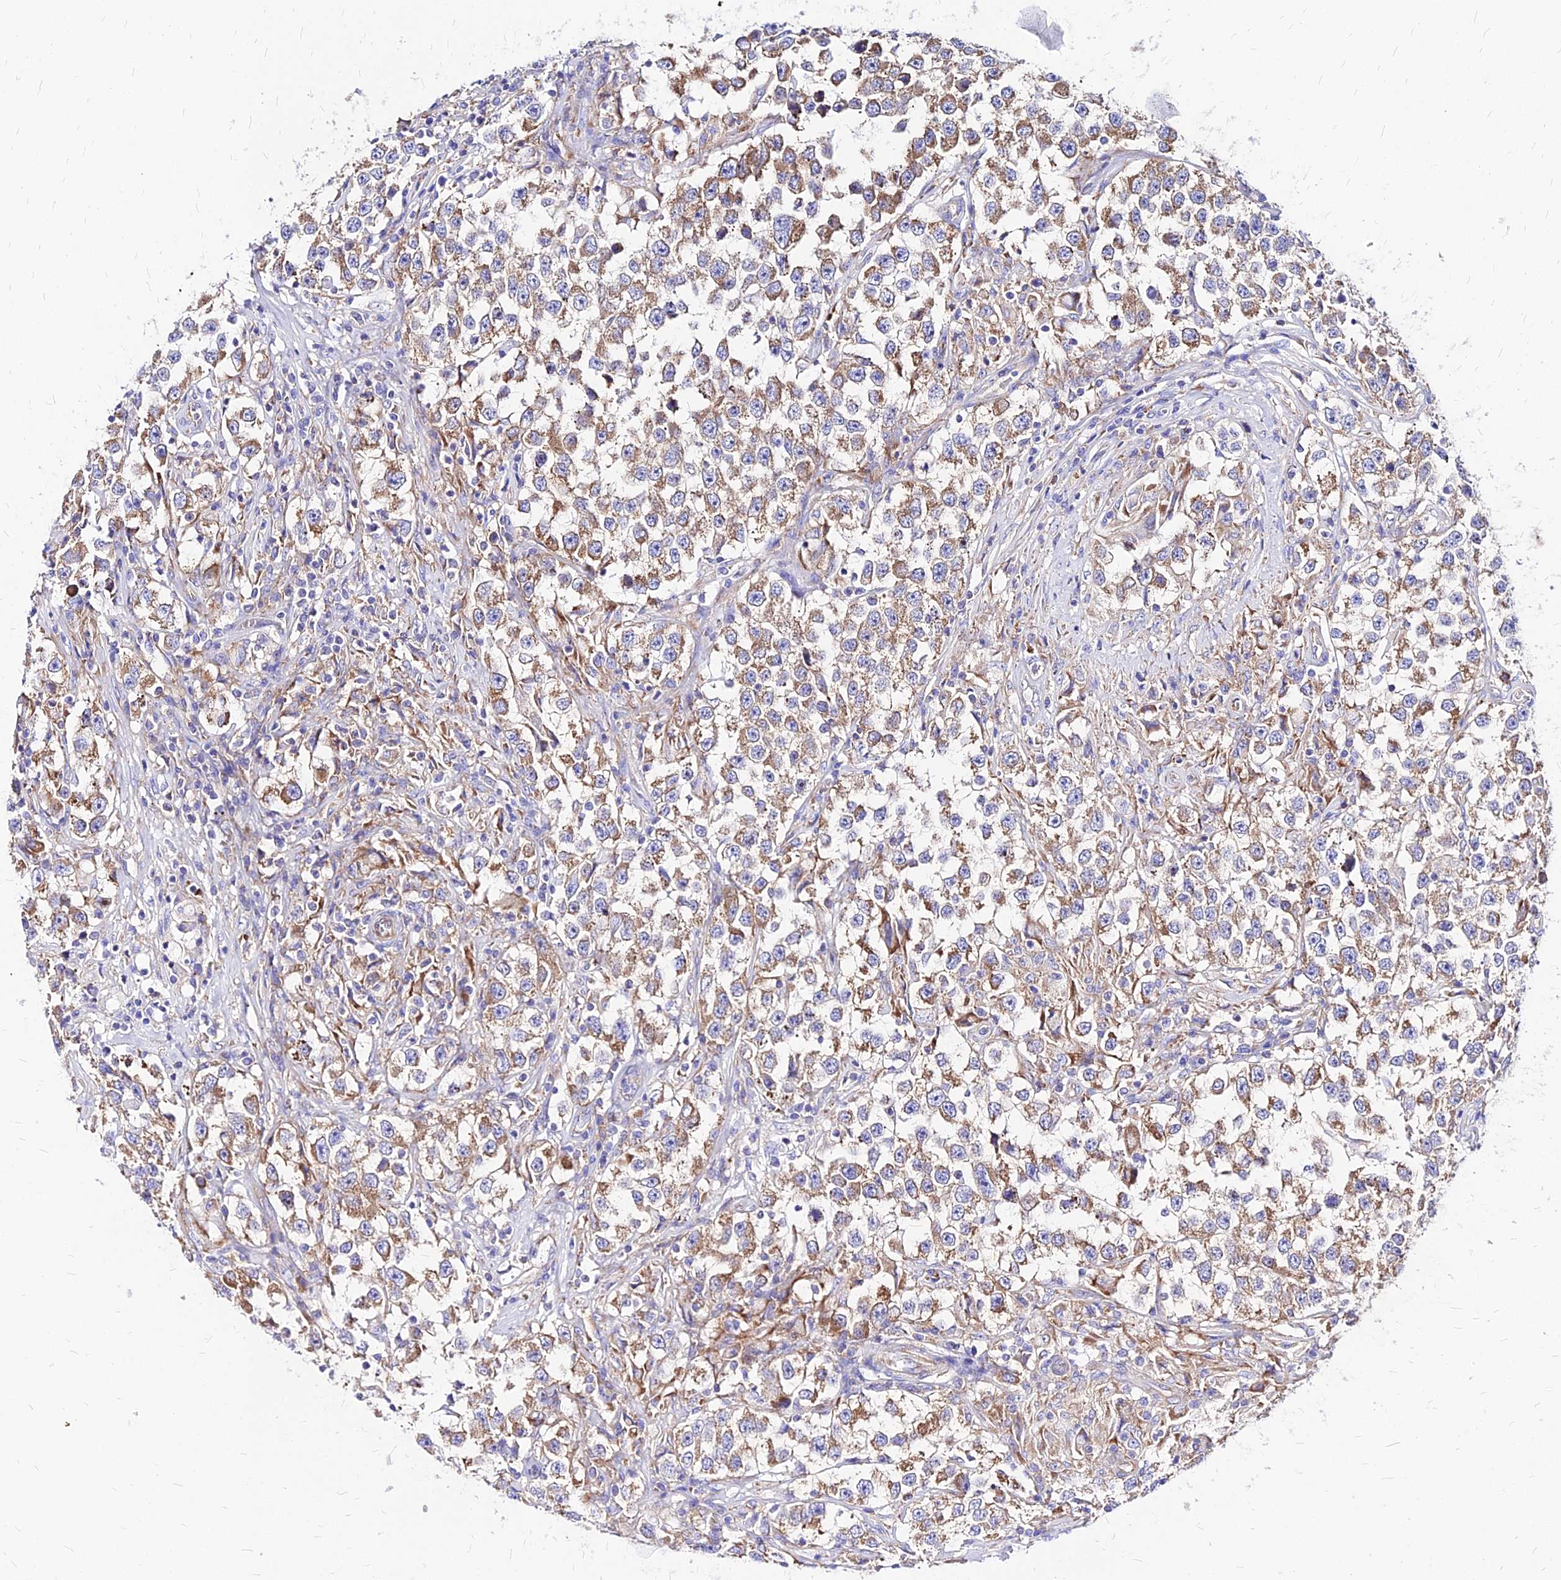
{"staining": {"intensity": "moderate", "quantity": ">75%", "location": "cytoplasmic/membranous"}, "tissue": "testis cancer", "cell_type": "Tumor cells", "image_type": "cancer", "snomed": [{"axis": "morphology", "description": "Seminoma, NOS"}, {"axis": "topography", "description": "Testis"}], "caption": "A brown stain shows moderate cytoplasmic/membranous expression of a protein in seminoma (testis) tumor cells. The staining was performed using DAB (3,3'-diaminobenzidine) to visualize the protein expression in brown, while the nuclei were stained in blue with hematoxylin (Magnification: 20x).", "gene": "RPL19", "patient": {"sex": "male", "age": 46}}